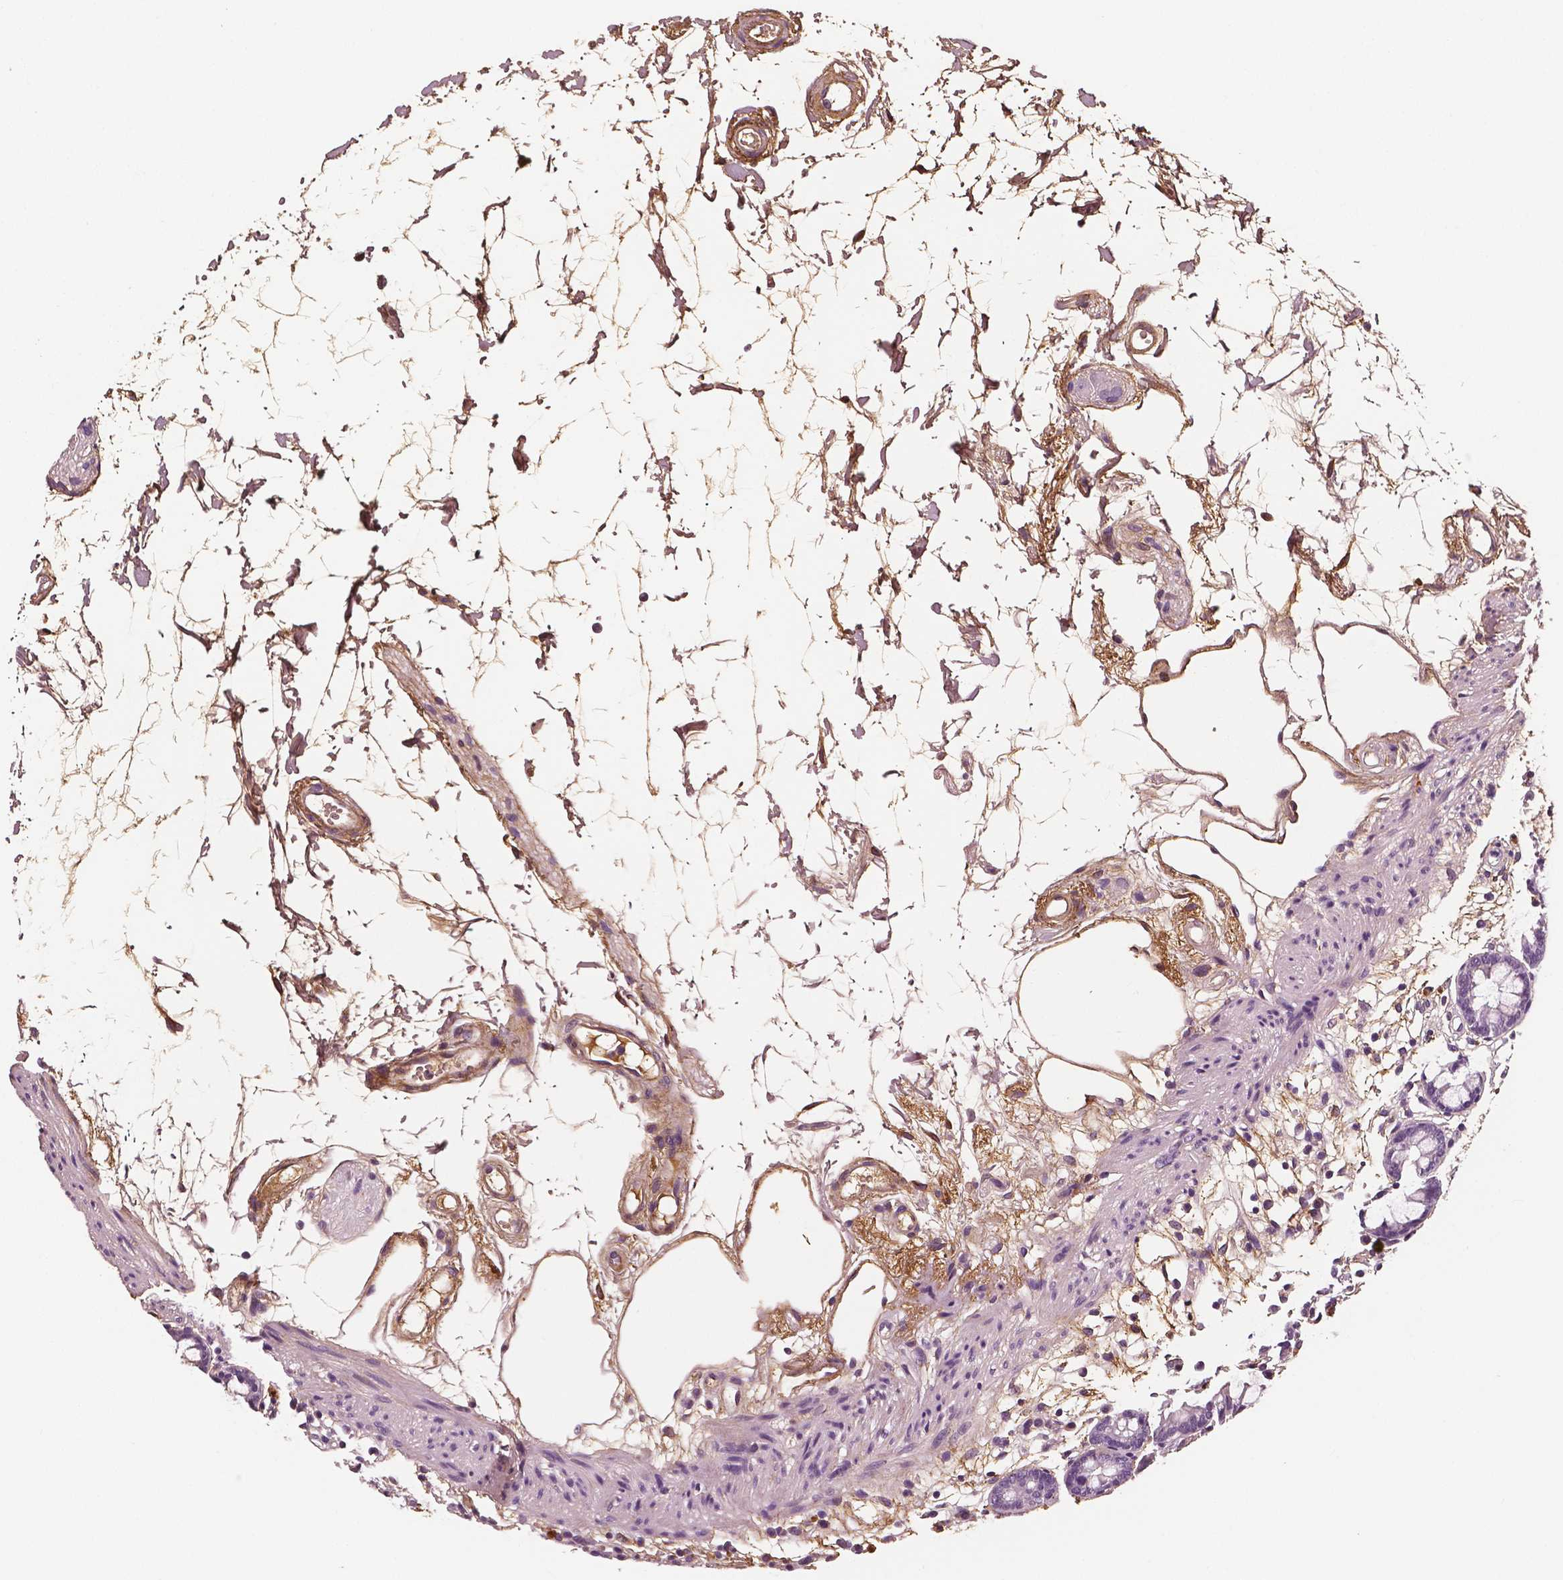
{"staining": {"intensity": "moderate", "quantity": ">75%", "location": "cytoplasmic/membranous"}, "tissue": "colon", "cell_type": "Endothelial cells", "image_type": "normal", "snomed": [{"axis": "morphology", "description": "Normal tissue, NOS"}, {"axis": "topography", "description": "Colon"}], "caption": "A high-resolution image shows immunohistochemistry (IHC) staining of benign colon, which demonstrates moderate cytoplasmic/membranous expression in approximately >75% of endothelial cells. Nuclei are stained in blue.", "gene": "FBLN1", "patient": {"sex": "female", "age": 84}}